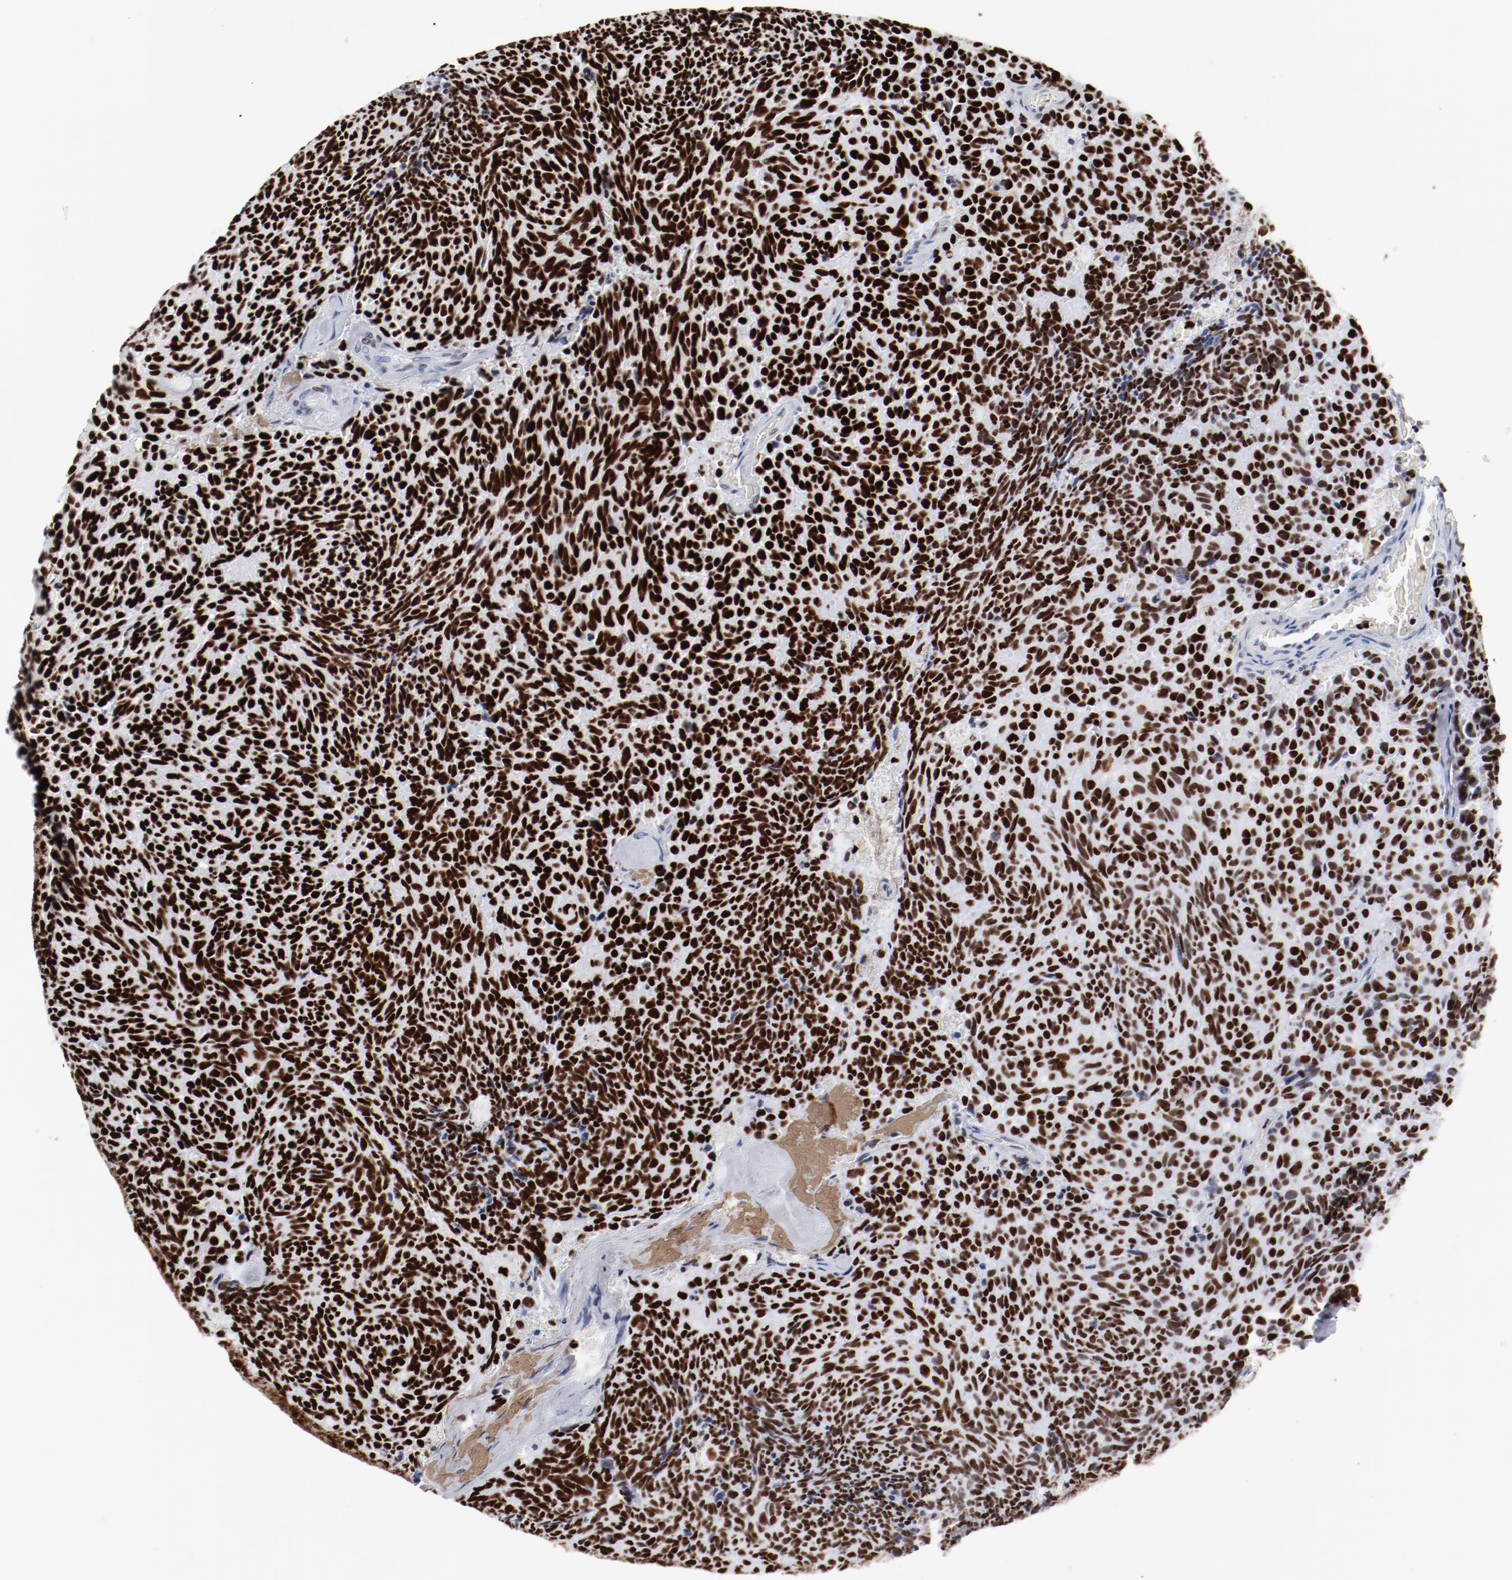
{"staining": {"intensity": "strong", "quantity": ">75%", "location": "nuclear"}, "tissue": "carcinoid", "cell_type": "Tumor cells", "image_type": "cancer", "snomed": [{"axis": "morphology", "description": "Carcinoid, malignant, NOS"}, {"axis": "topography", "description": "Pancreas"}], "caption": "This is an image of immunohistochemistry staining of malignant carcinoid, which shows strong positivity in the nuclear of tumor cells.", "gene": "SMARCC2", "patient": {"sex": "female", "age": 54}}